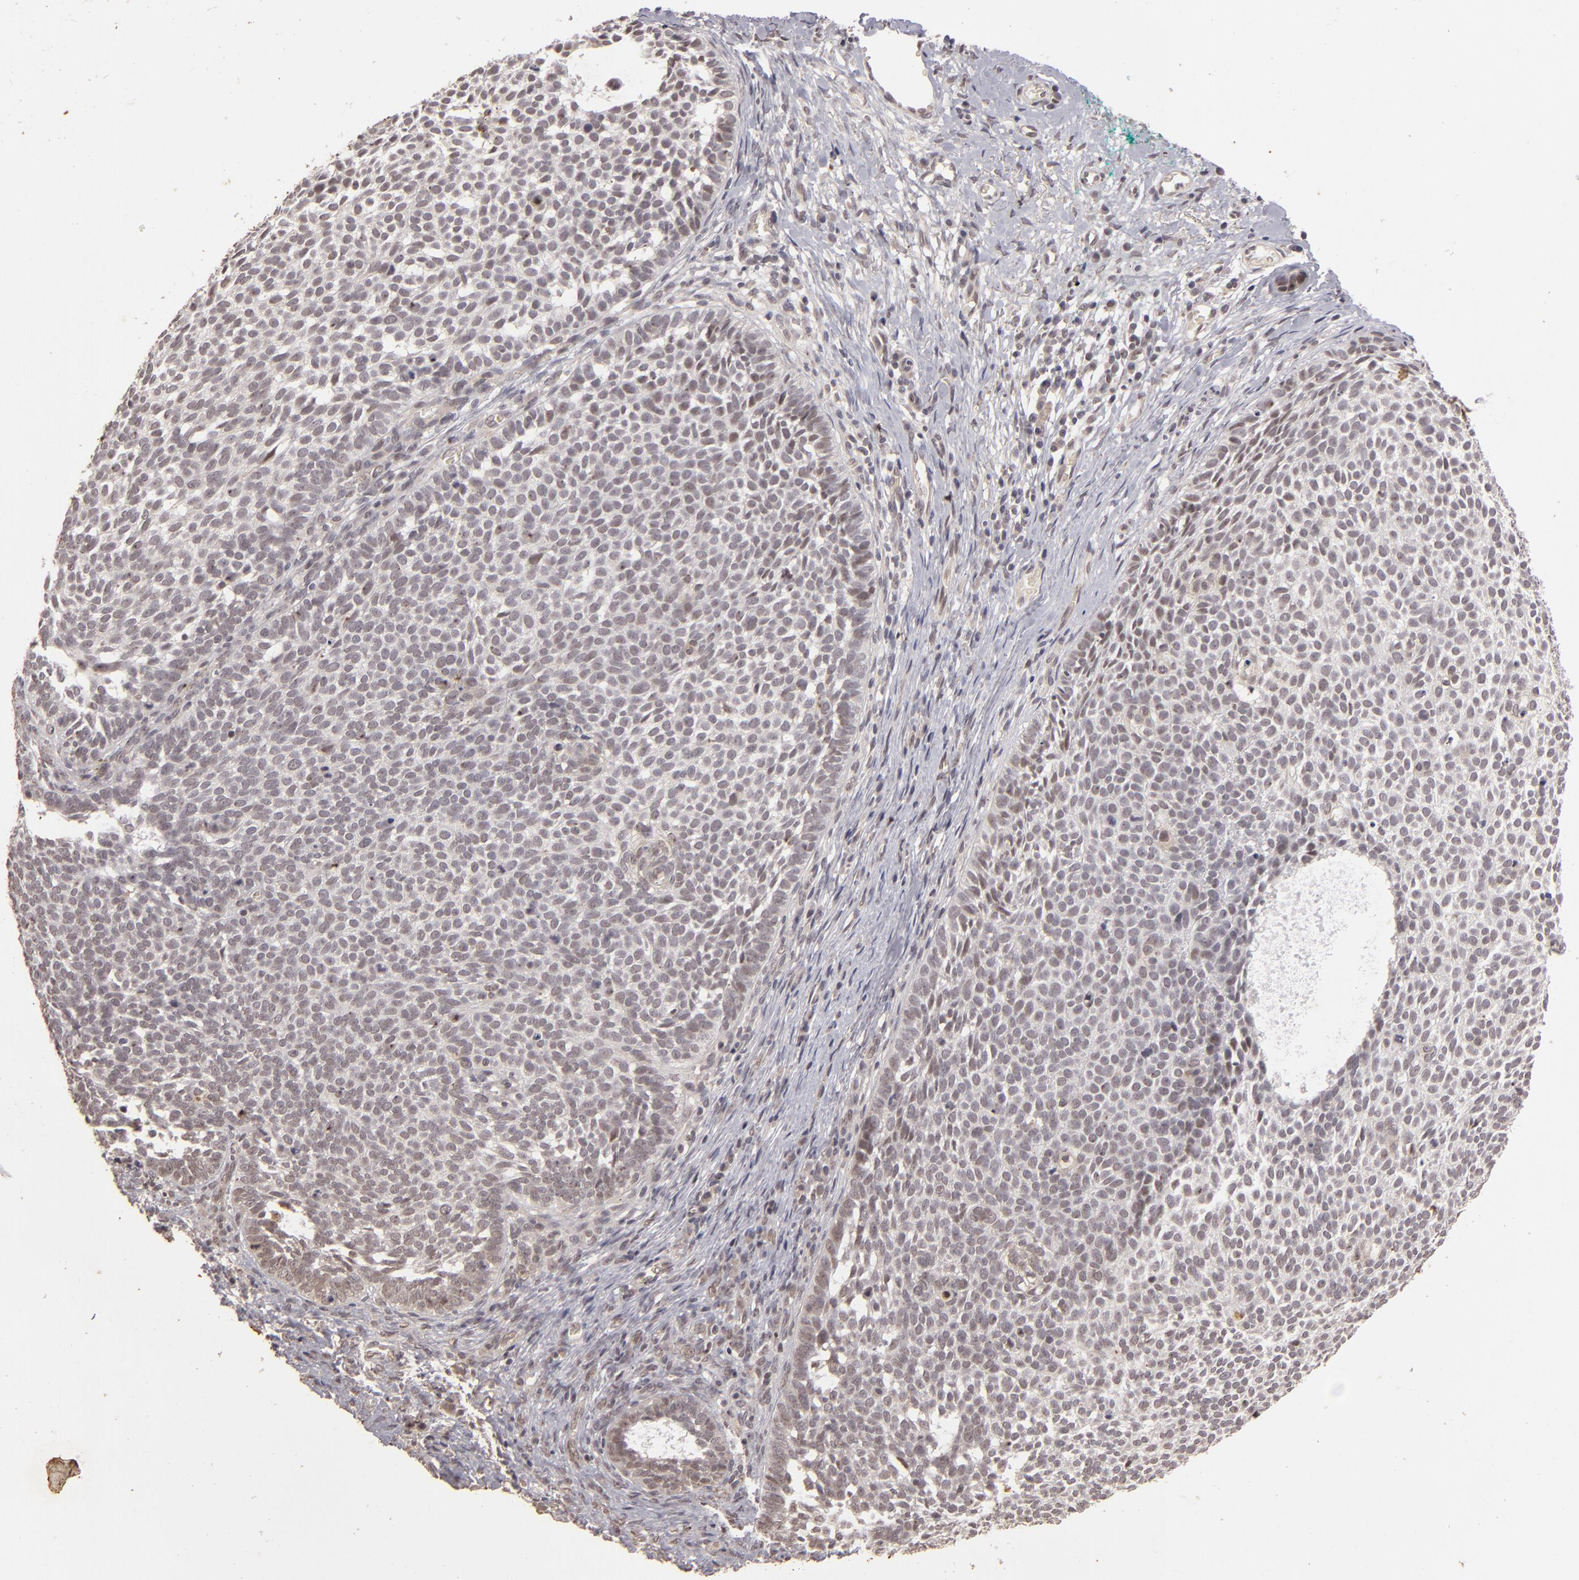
{"staining": {"intensity": "negative", "quantity": "none", "location": "none"}, "tissue": "skin cancer", "cell_type": "Tumor cells", "image_type": "cancer", "snomed": [{"axis": "morphology", "description": "Basal cell carcinoma"}, {"axis": "topography", "description": "Skin"}], "caption": "Basal cell carcinoma (skin) was stained to show a protein in brown. There is no significant staining in tumor cells.", "gene": "DFFA", "patient": {"sex": "male", "age": 63}}